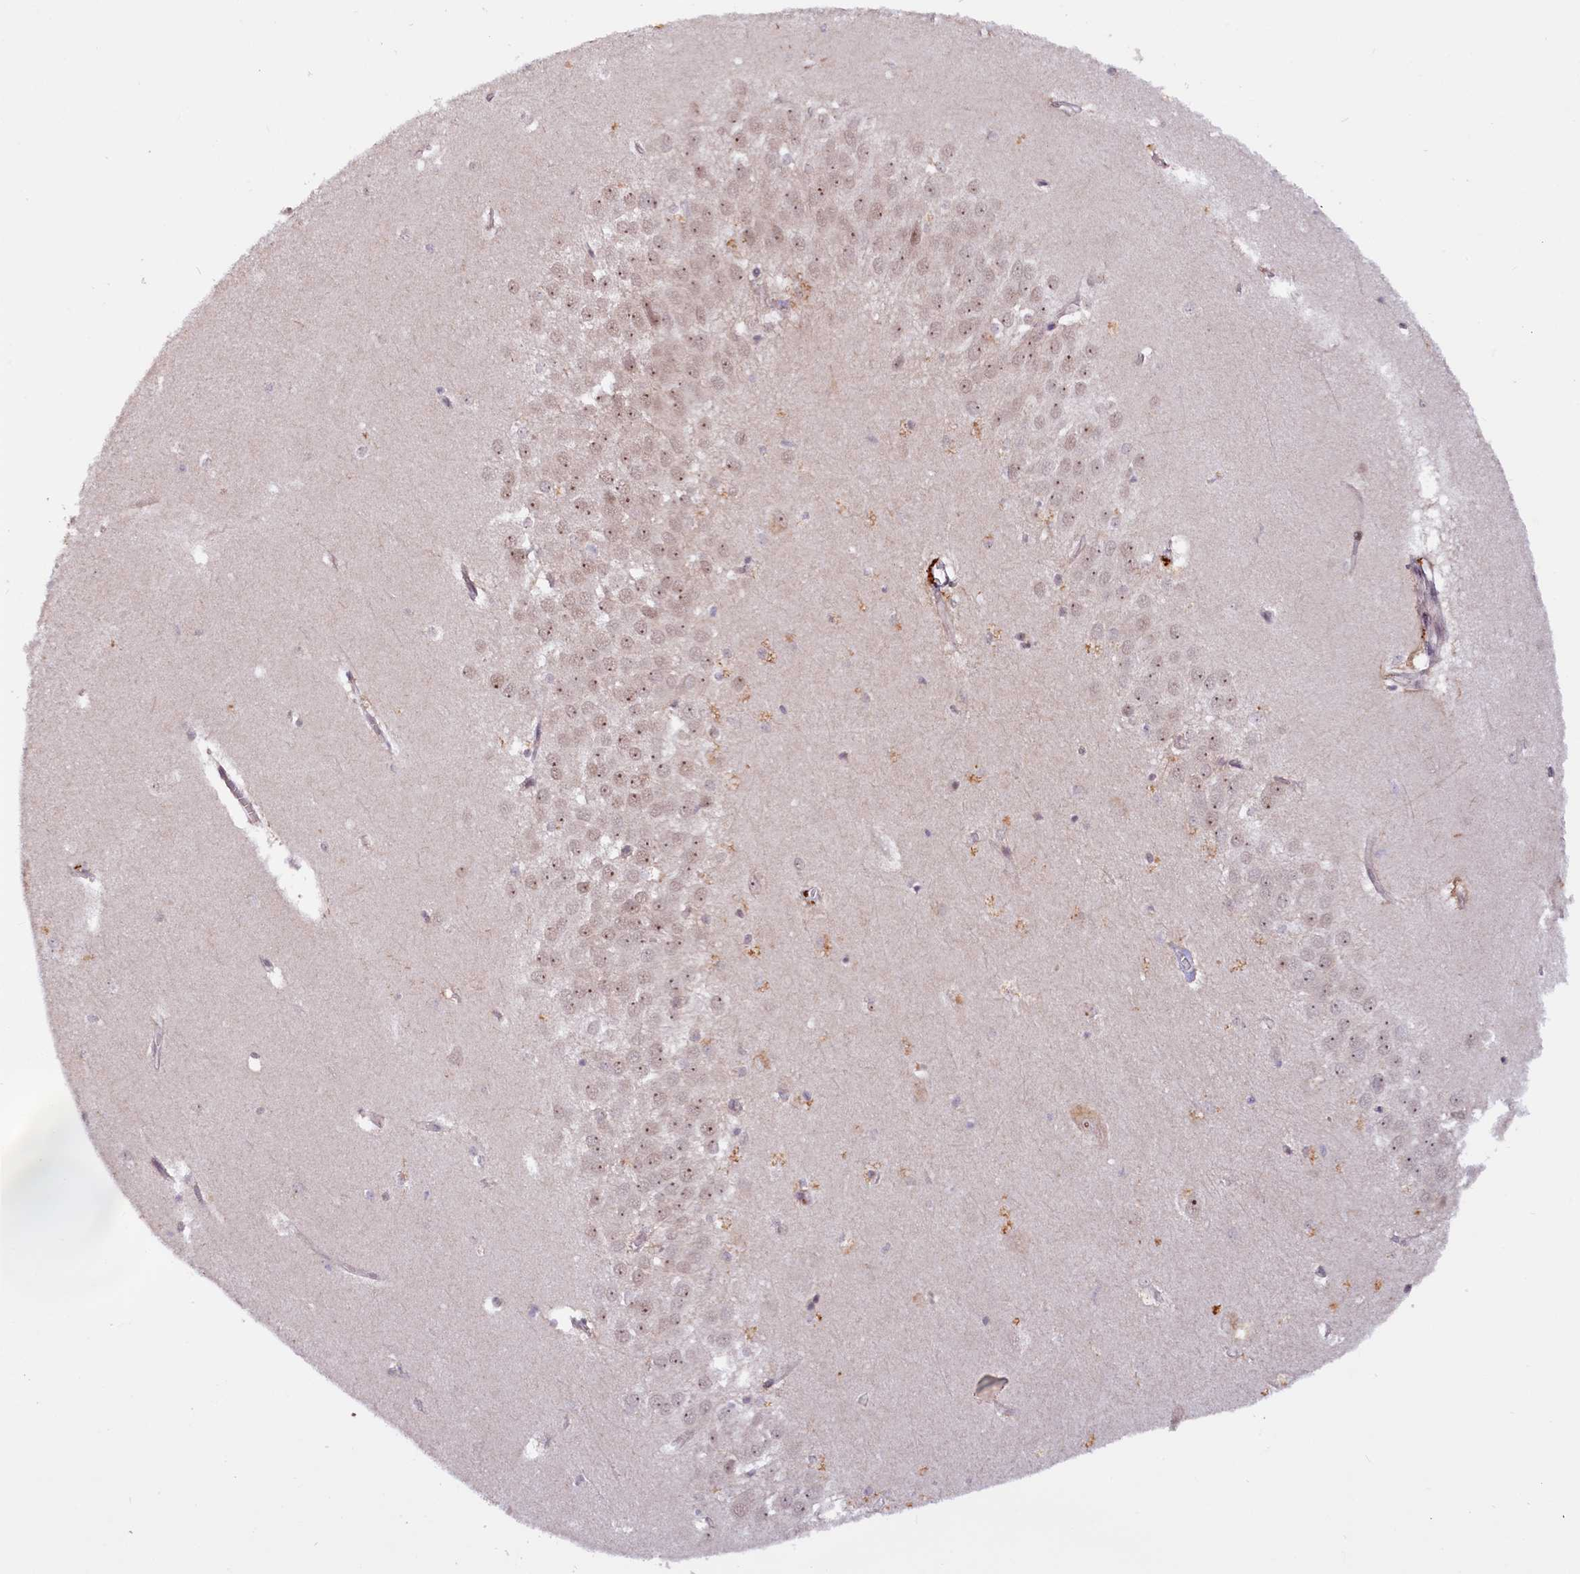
{"staining": {"intensity": "negative", "quantity": "none", "location": "none"}, "tissue": "hippocampus", "cell_type": "Glial cells", "image_type": "normal", "snomed": [{"axis": "morphology", "description": "Normal tissue, NOS"}, {"axis": "topography", "description": "Hippocampus"}], "caption": "Glial cells show no significant protein staining in benign hippocampus. (DAB immunohistochemistry visualized using brightfield microscopy, high magnification).", "gene": "N4BP2L1", "patient": {"sex": "female", "age": 64}}